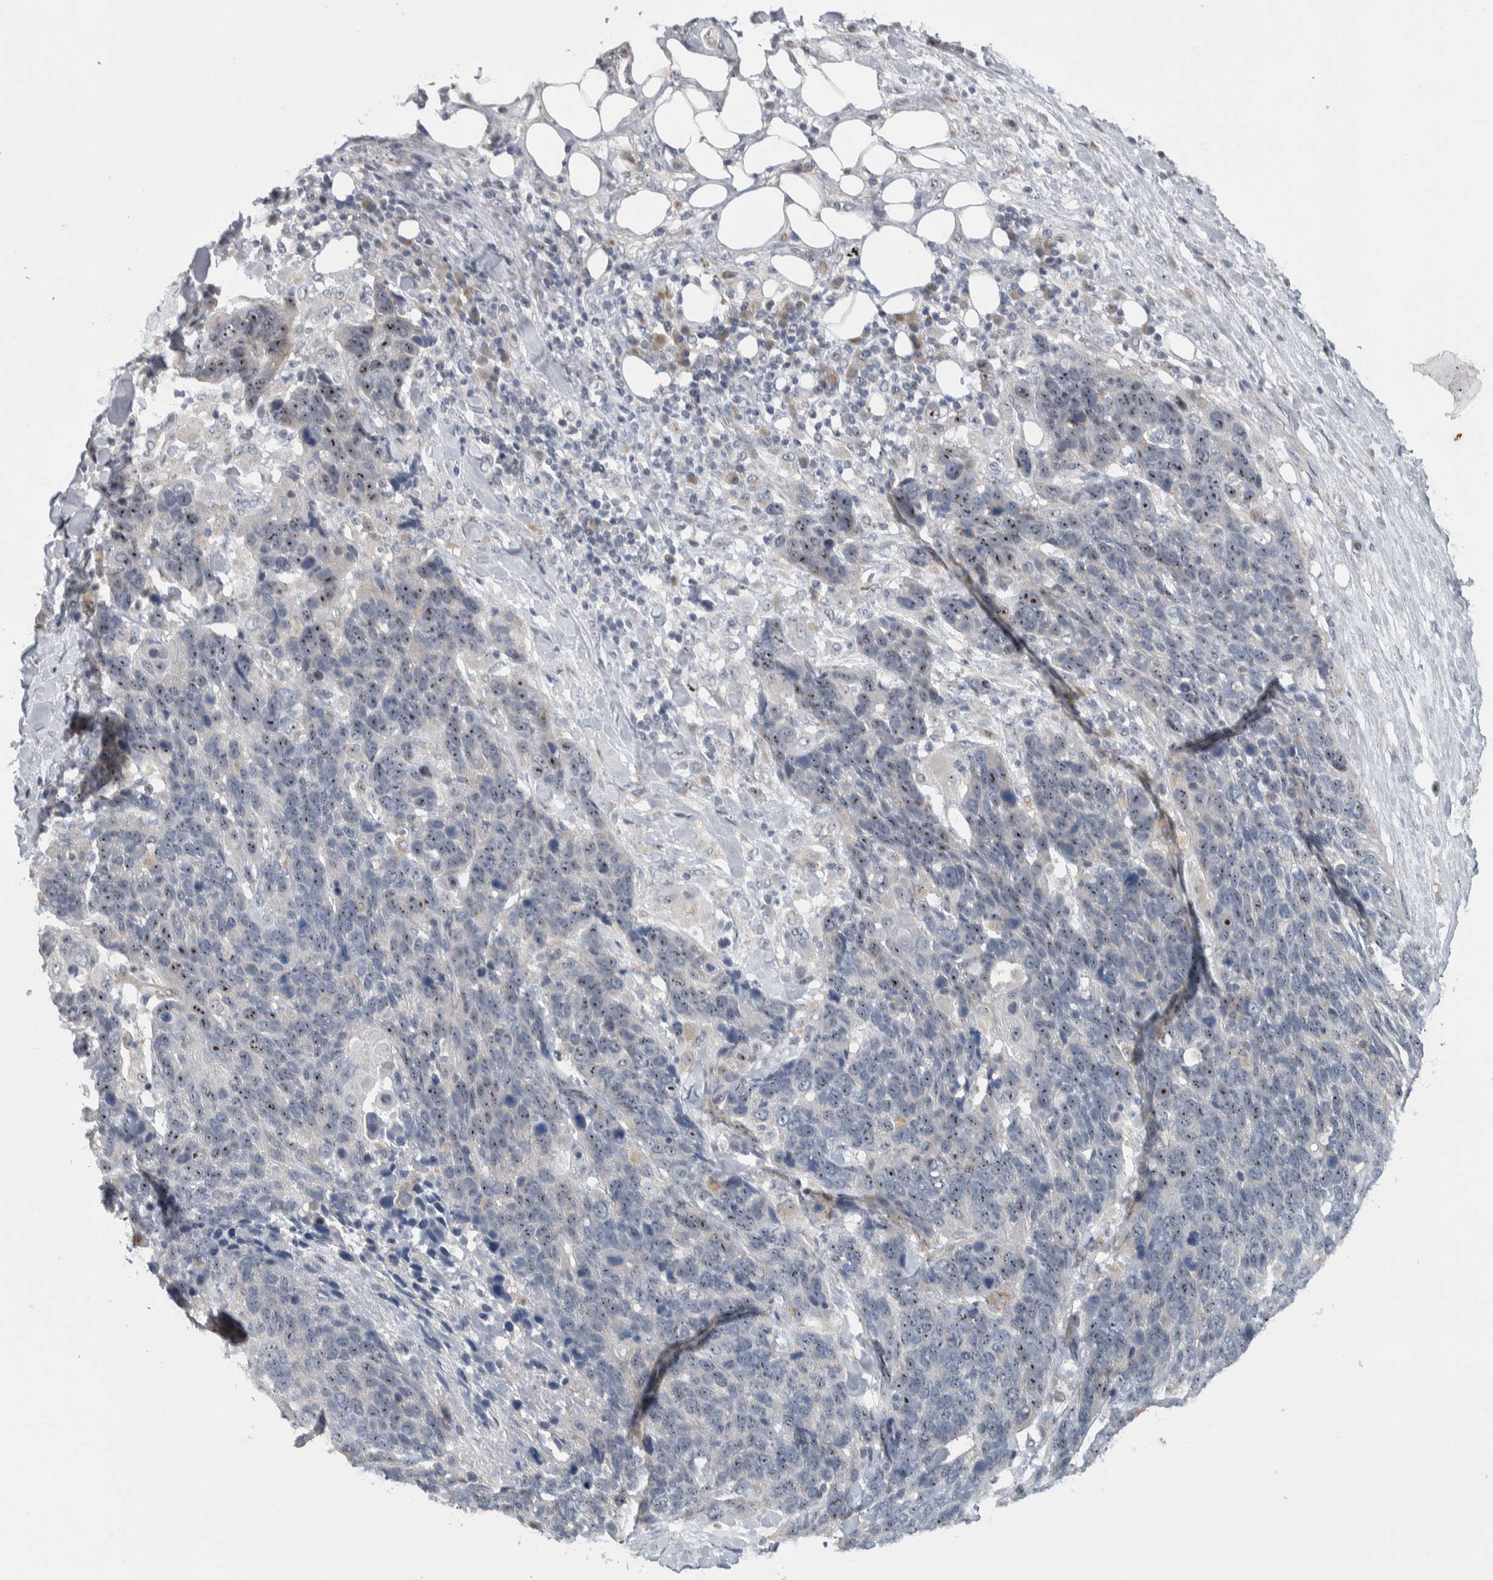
{"staining": {"intensity": "strong", "quantity": ">75%", "location": "nuclear"}, "tissue": "lung cancer", "cell_type": "Tumor cells", "image_type": "cancer", "snomed": [{"axis": "morphology", "description": "Squamous cell carcinoma, NOS"}, {"axis": "topography", "description": "Lung"}], "caption": "The photomicrograph reveals immunohistochemical staining of lung cancer (squamous cell carcinoma). There is strong nuclear positivity is present in about >75% of tumor cells. The staining was performed using DAB, with brown indicating positive protein expression. Nuclei are stained blue with hematoxylin.", "gene": "PRRG4", "patient": {"sex": "male", "age": 66}}